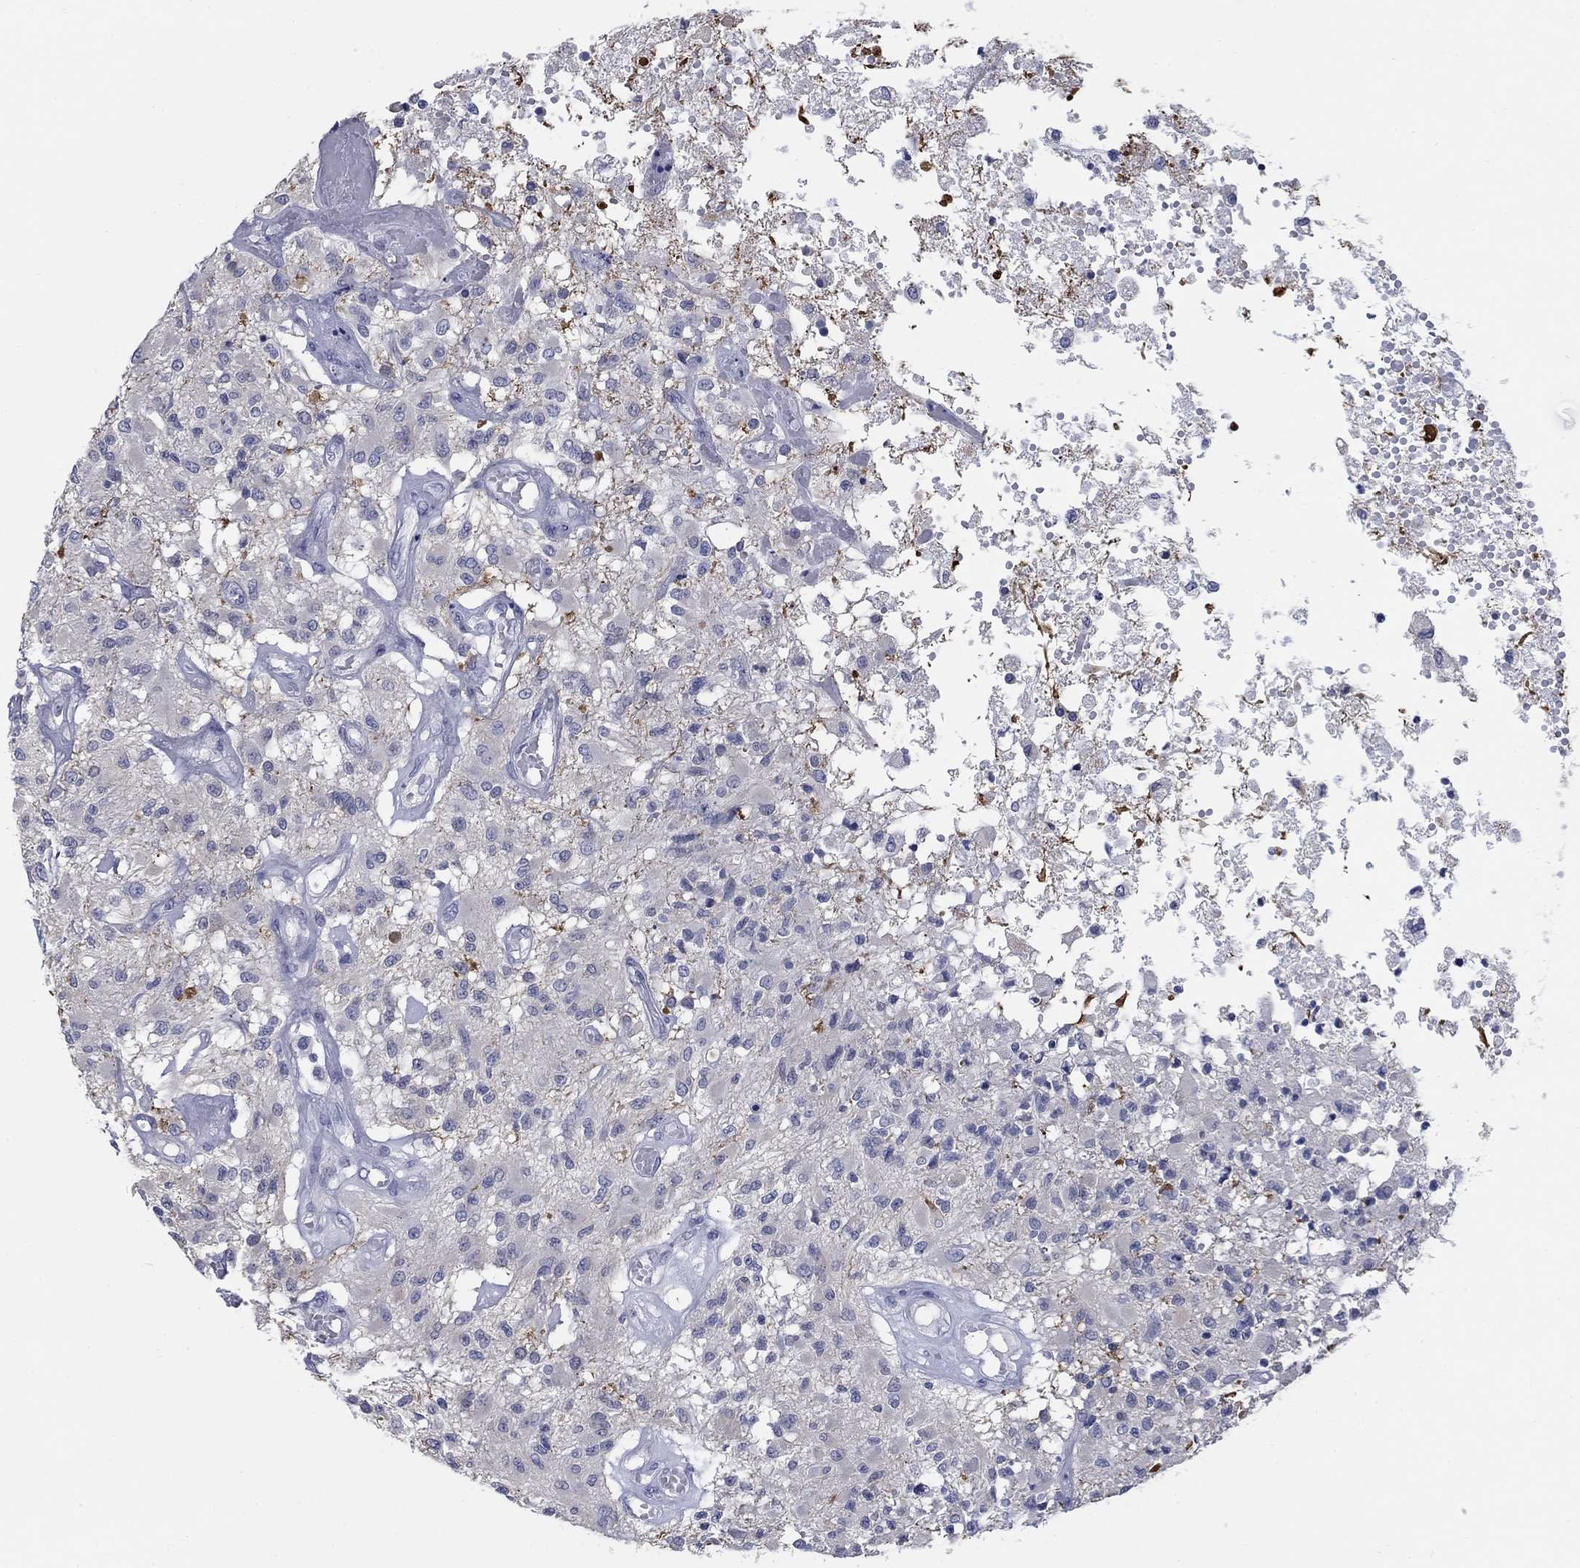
{"staining": {"intensity": "negative", "quantity": "none", "location": "none"}, "tissue": "glioma", "cell_type": "Tumor cells", "image_type": "cancer", "snomed": [{"axis": "morphology", "description": "Glioma, malignant, High grade"}, {"axis": "topography", "description": "Brain"}], "caption": "The immunohistochemistry (IHC) image has no significant expression in tumor cells of glioma tissue.", "gene": "ATP6V1G2", "patient": {"sex": "female", "age": 63}}